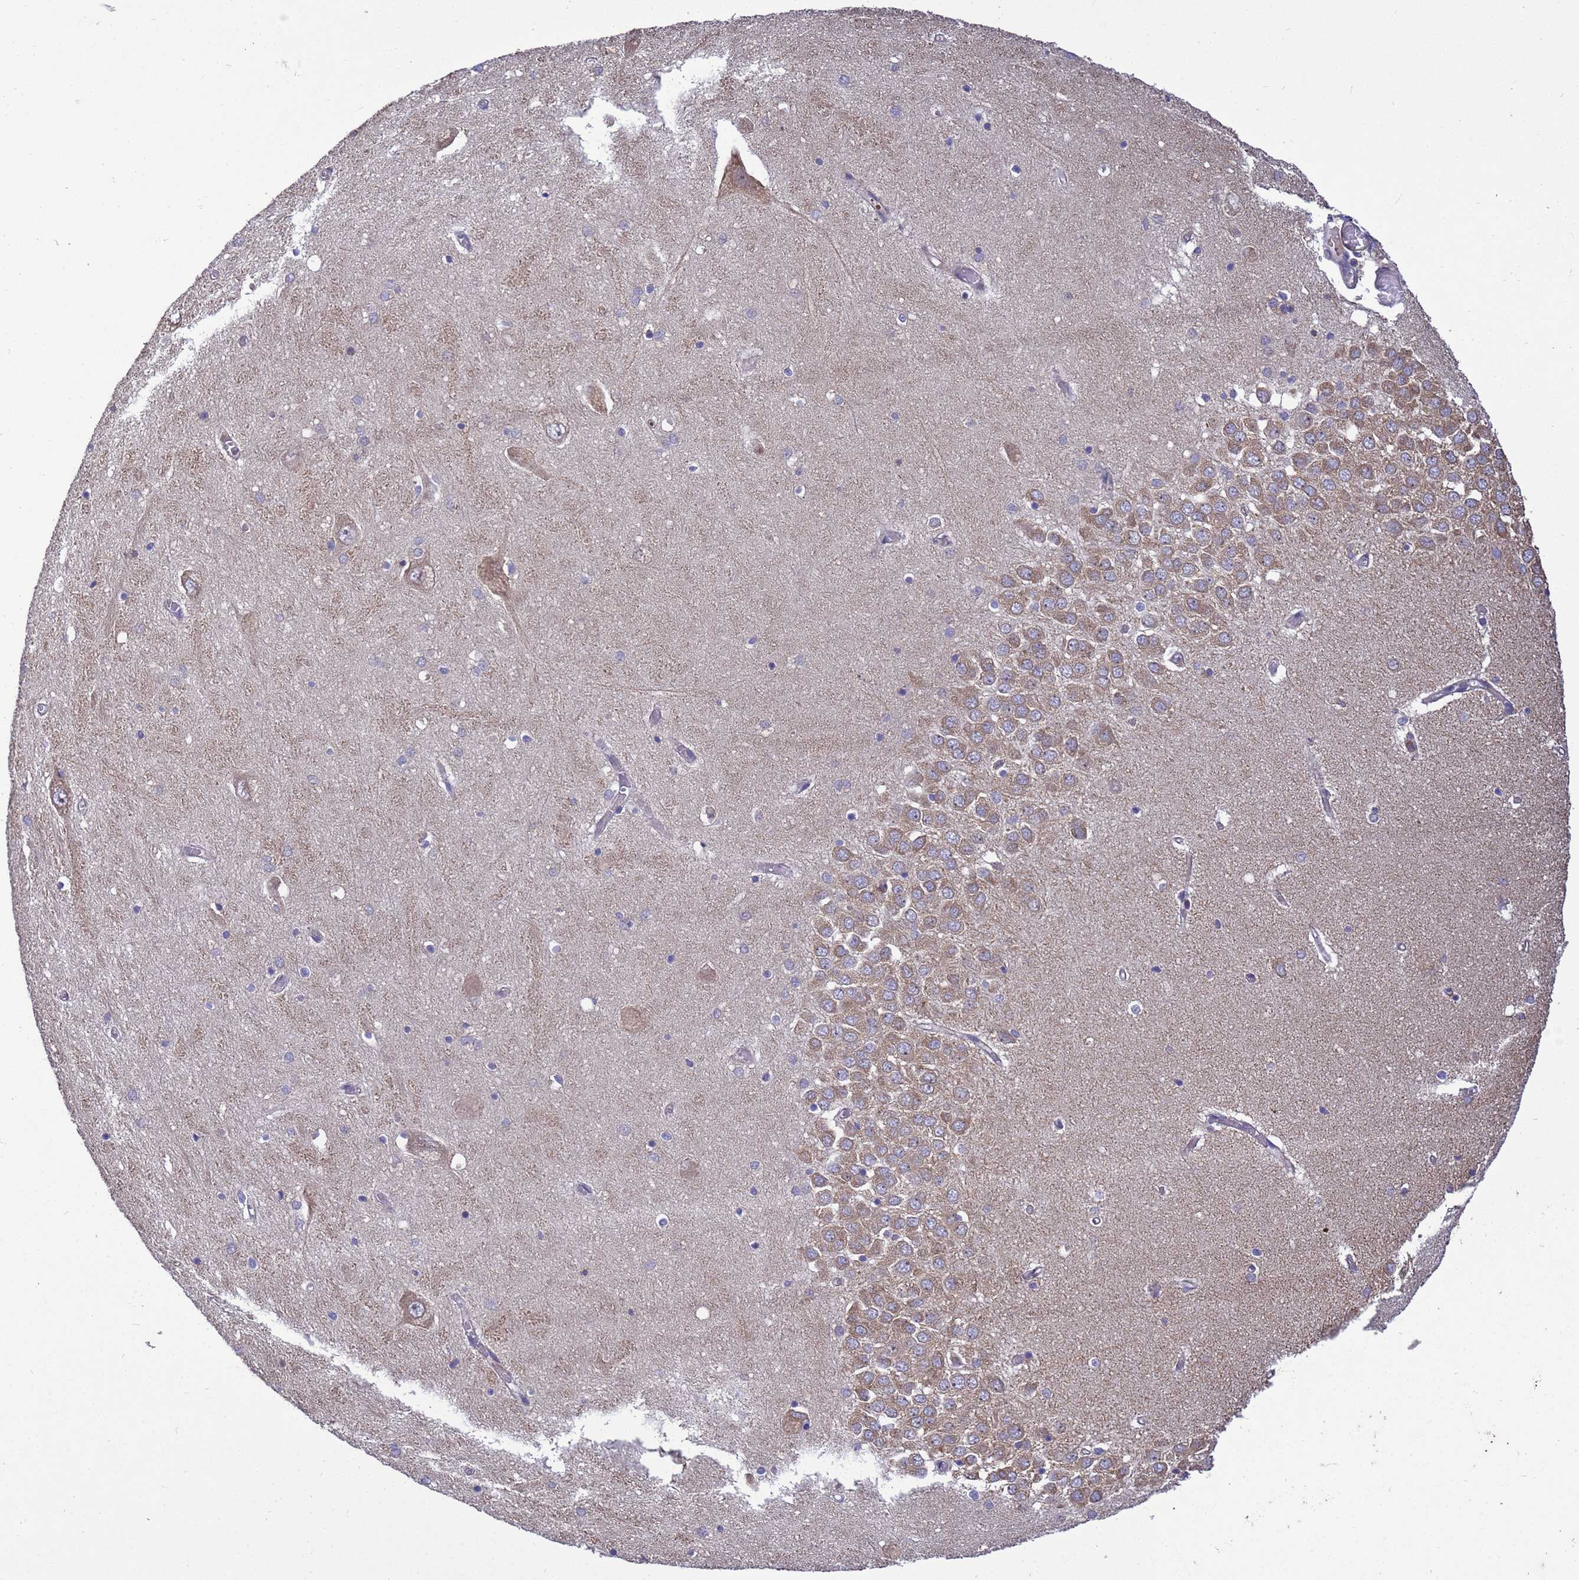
{"staining": {"intensity": "weak", "quantity": "<25%", "location": "cytoplasmic/membranous"}, "tissue": "hippocampus", "cell_type": "Glial cells", "image_type": "normal", "snomed": [{"axis": "morphology", "description": "Normal tissue, NOS"}, {"axis": "topography", "description": "Hippocampus"}], "caption": "The image demonstrates no staining of glial cells in unremarkable hippocampus.", "gene": "BECN1", "patient": {"sex": "male", "age": 70}}